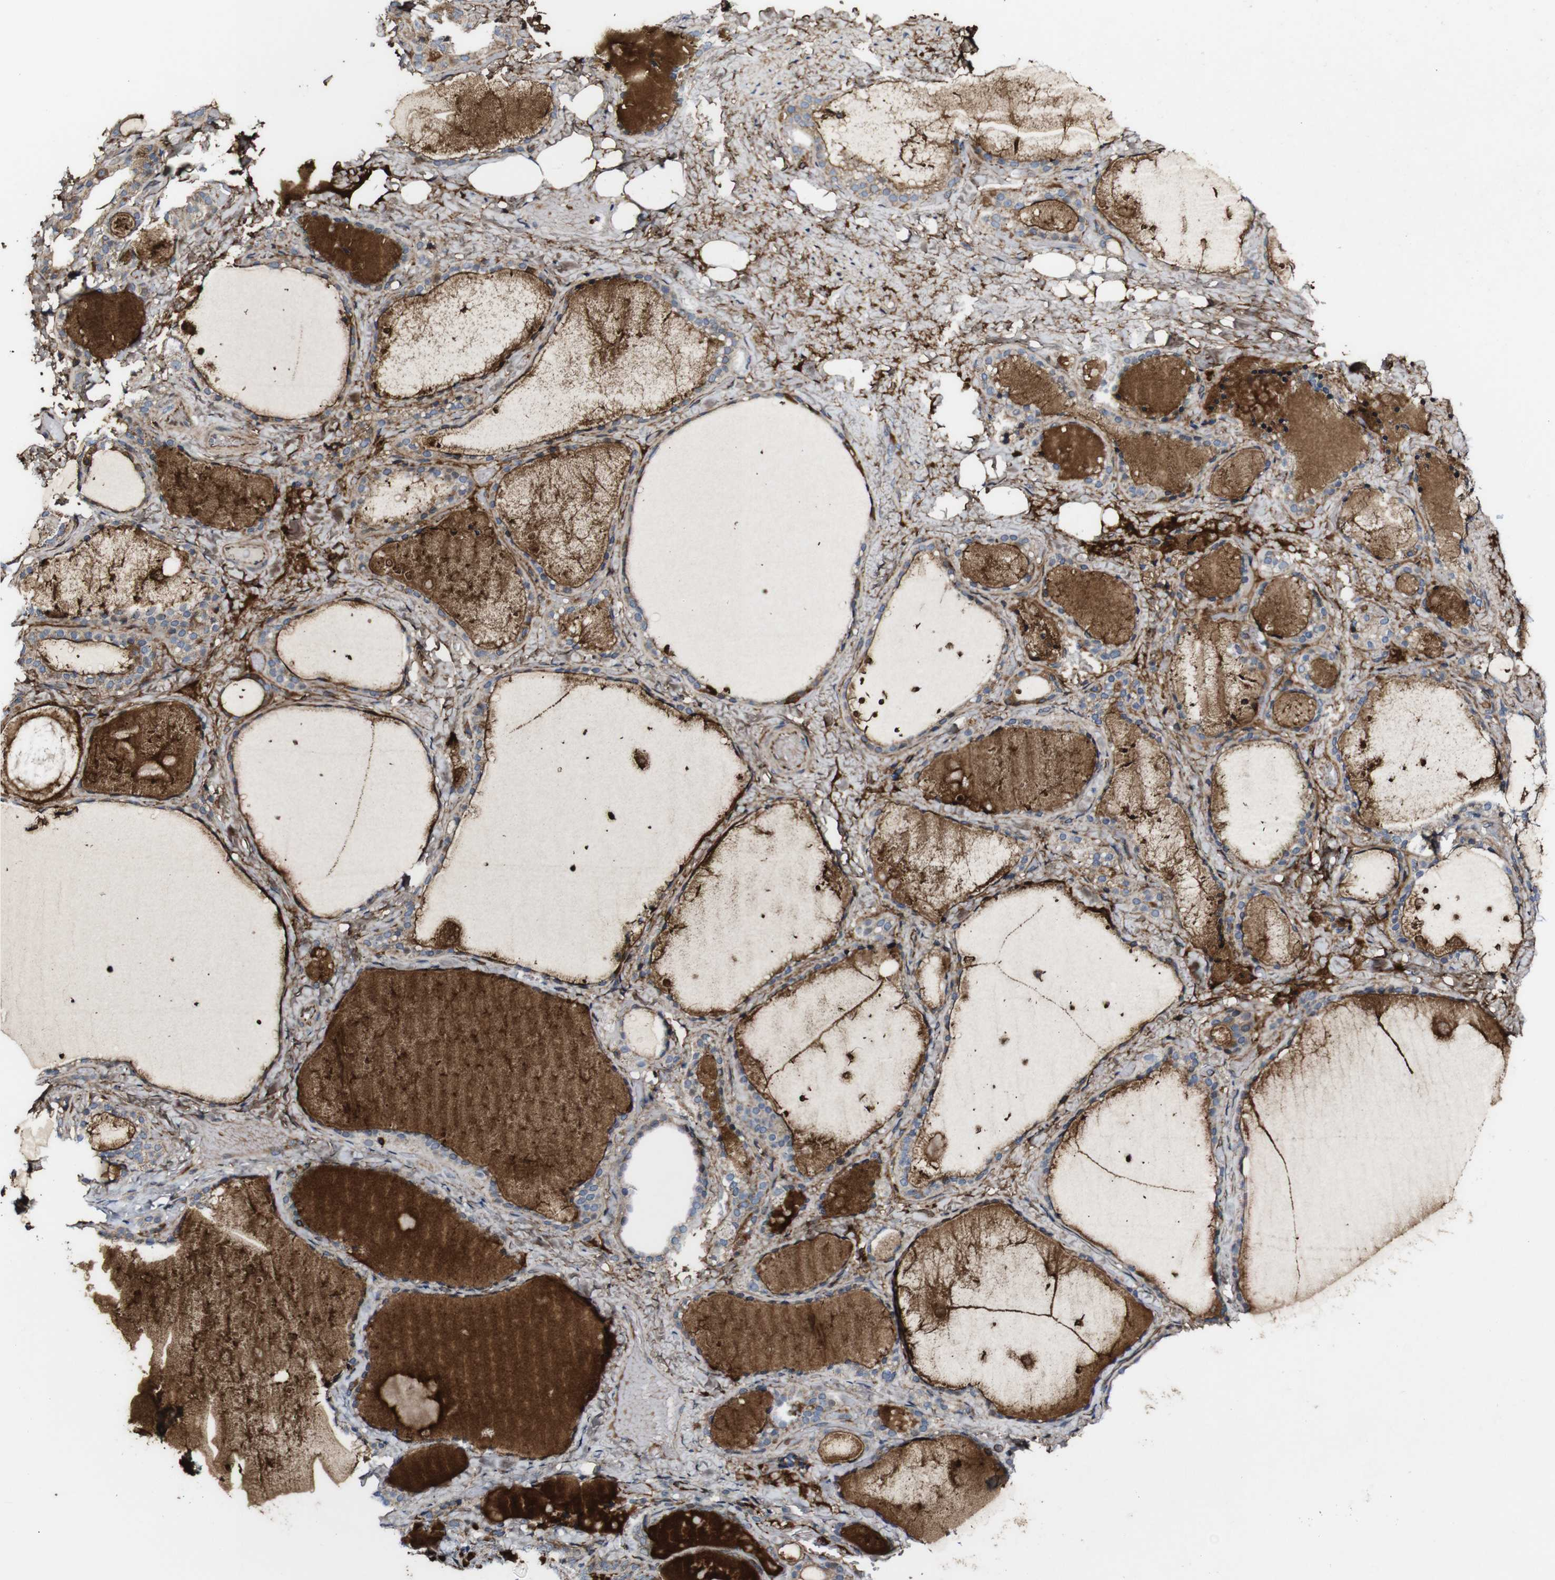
{"staining": {"intensity": "moderate", "quantity": ">75%", "location": "cytoplasmic/membranous"}, "tissue": "thyroid gland", "cell_type": "Glandular cells", "image_type": "normal", "snomed": [{"axis": "morphology", "description": "Normal tissue, NOS"}, {"axis": "topography", "description": "Thyroid gland"}], "caption": "Immunohistochemical staining of benign thyroid gland demonstrates moderate cytoplasmic/membranous protein staining in approximately >75% of glandular cells.", "gene": "JAK2", "patient": {"sex": "female", "age": 44}}